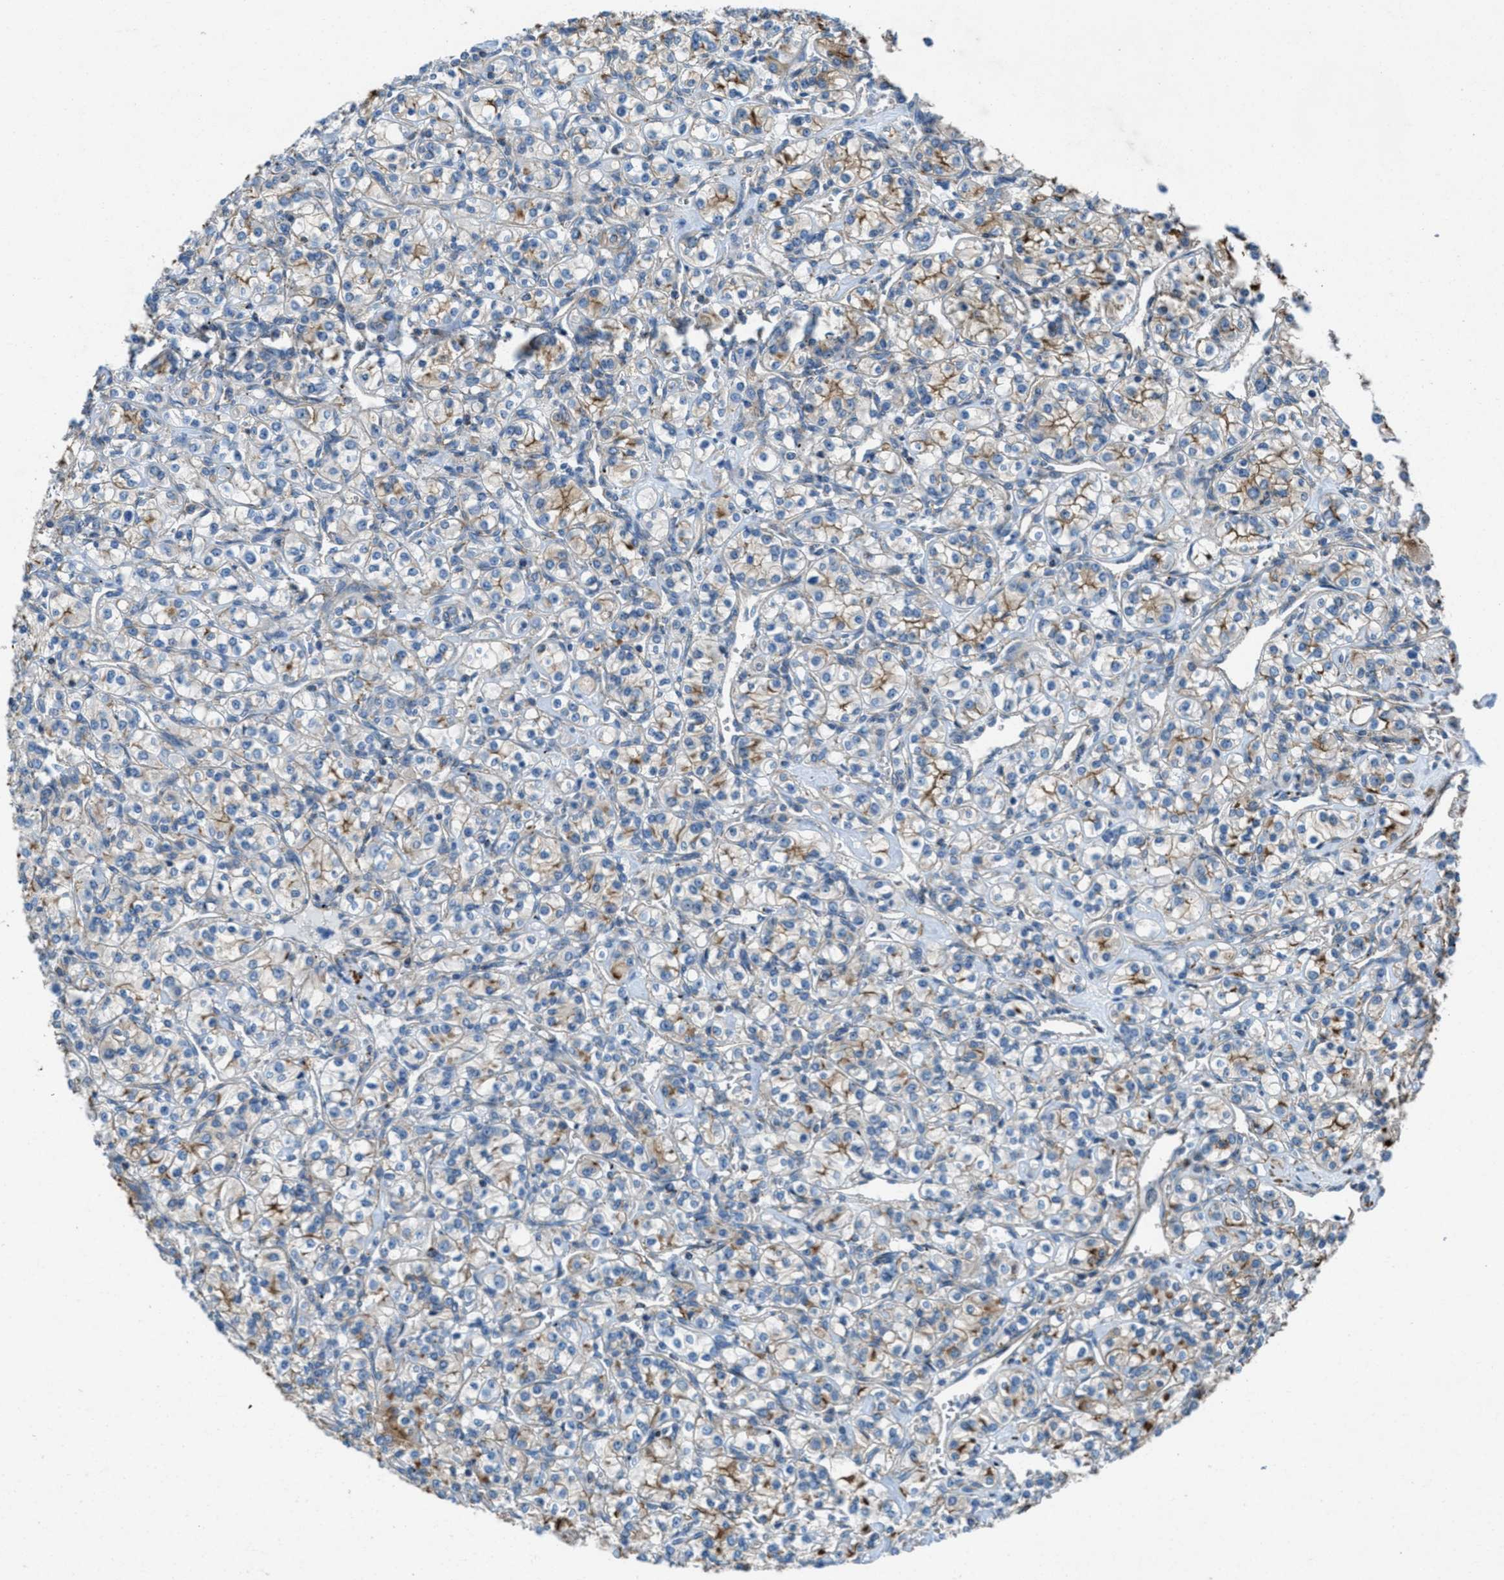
{"staining": {"intensity": "moderate", "quantity": "<25%", "location": "cytoplasmic/membranous"}, "tissue": "renal cancer", "cell_type": "Tumor cells", "image_type": "cancer", "snomed": [{"axis": "morphology", "description": "Adenocarcinoma, NOS"}, {"axis": "topography", "description": "Kidney"}], "caption": "Immunohistochemical staining of renal adenocarcinoma demonstrates low levels of moderate cytoplasmic/membranous expression in approximately <25% of tumor cells.", "gene": "MFSD13A", "patient": {"sex": "male", "age": 77}}